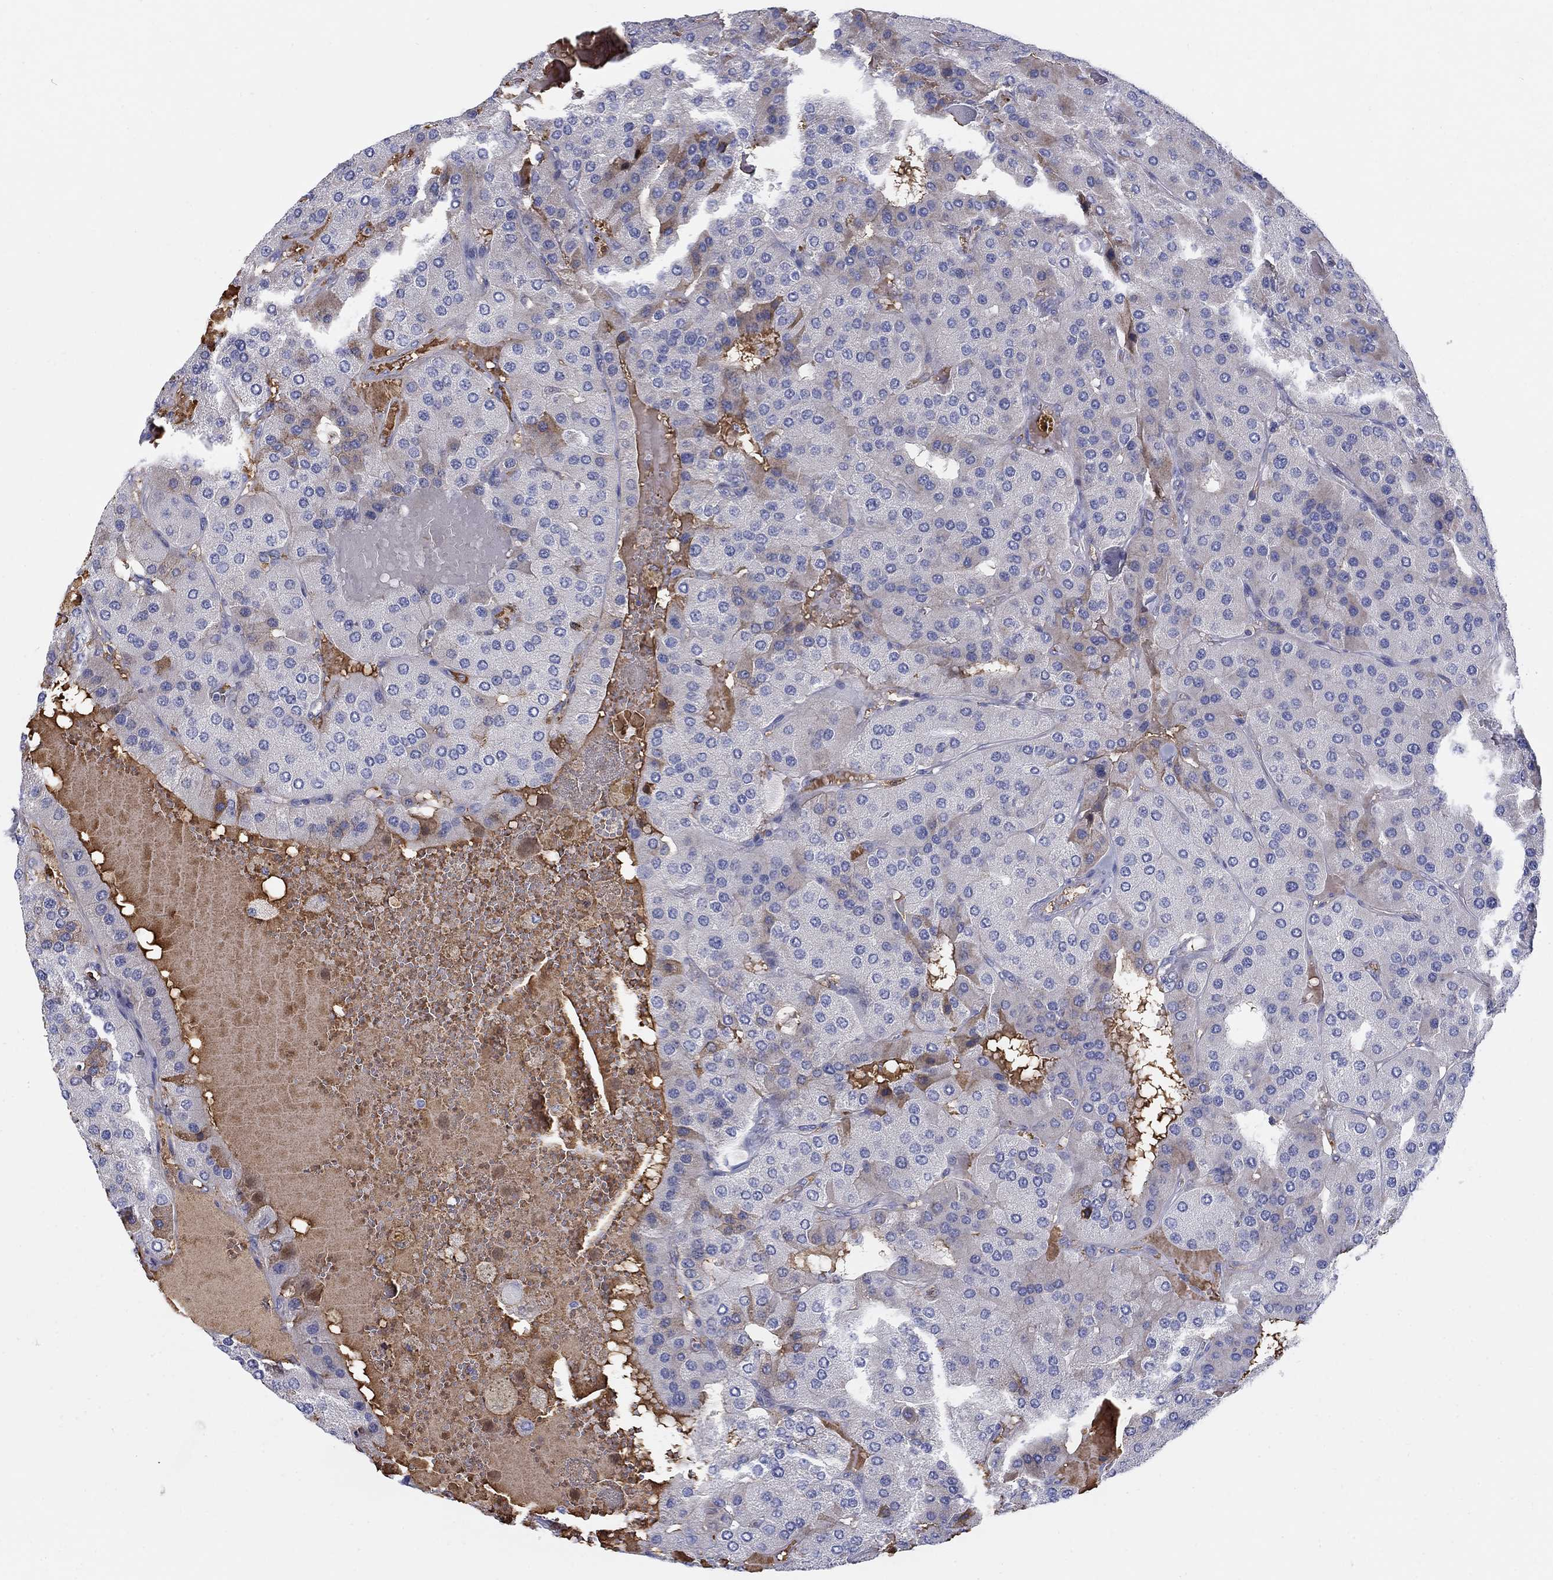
{"staining": {"intensity": "moderate", "quantity": "<25%", "location": "cytoplasmic/membranous"}, "tissue": "parathyroid gland", "cell_type": "Glandular cells", "image_type": "normal", "snomed": [{"axis": "morphology", "description": "Normal tissue, NOS"}, {"axis": "morphology", "description": "Adenoma, NOS"}, {"axis": "topography", "description": "Parathyroid gland"}], "caption": "Glandular cells show low levels of moderate cytoplasmic/membranous positivity in approximately <25% of cells in unremarkable parathyroid gland.", "gene": "HEATR4", "patient": {"sex": "female", "age": 86}}